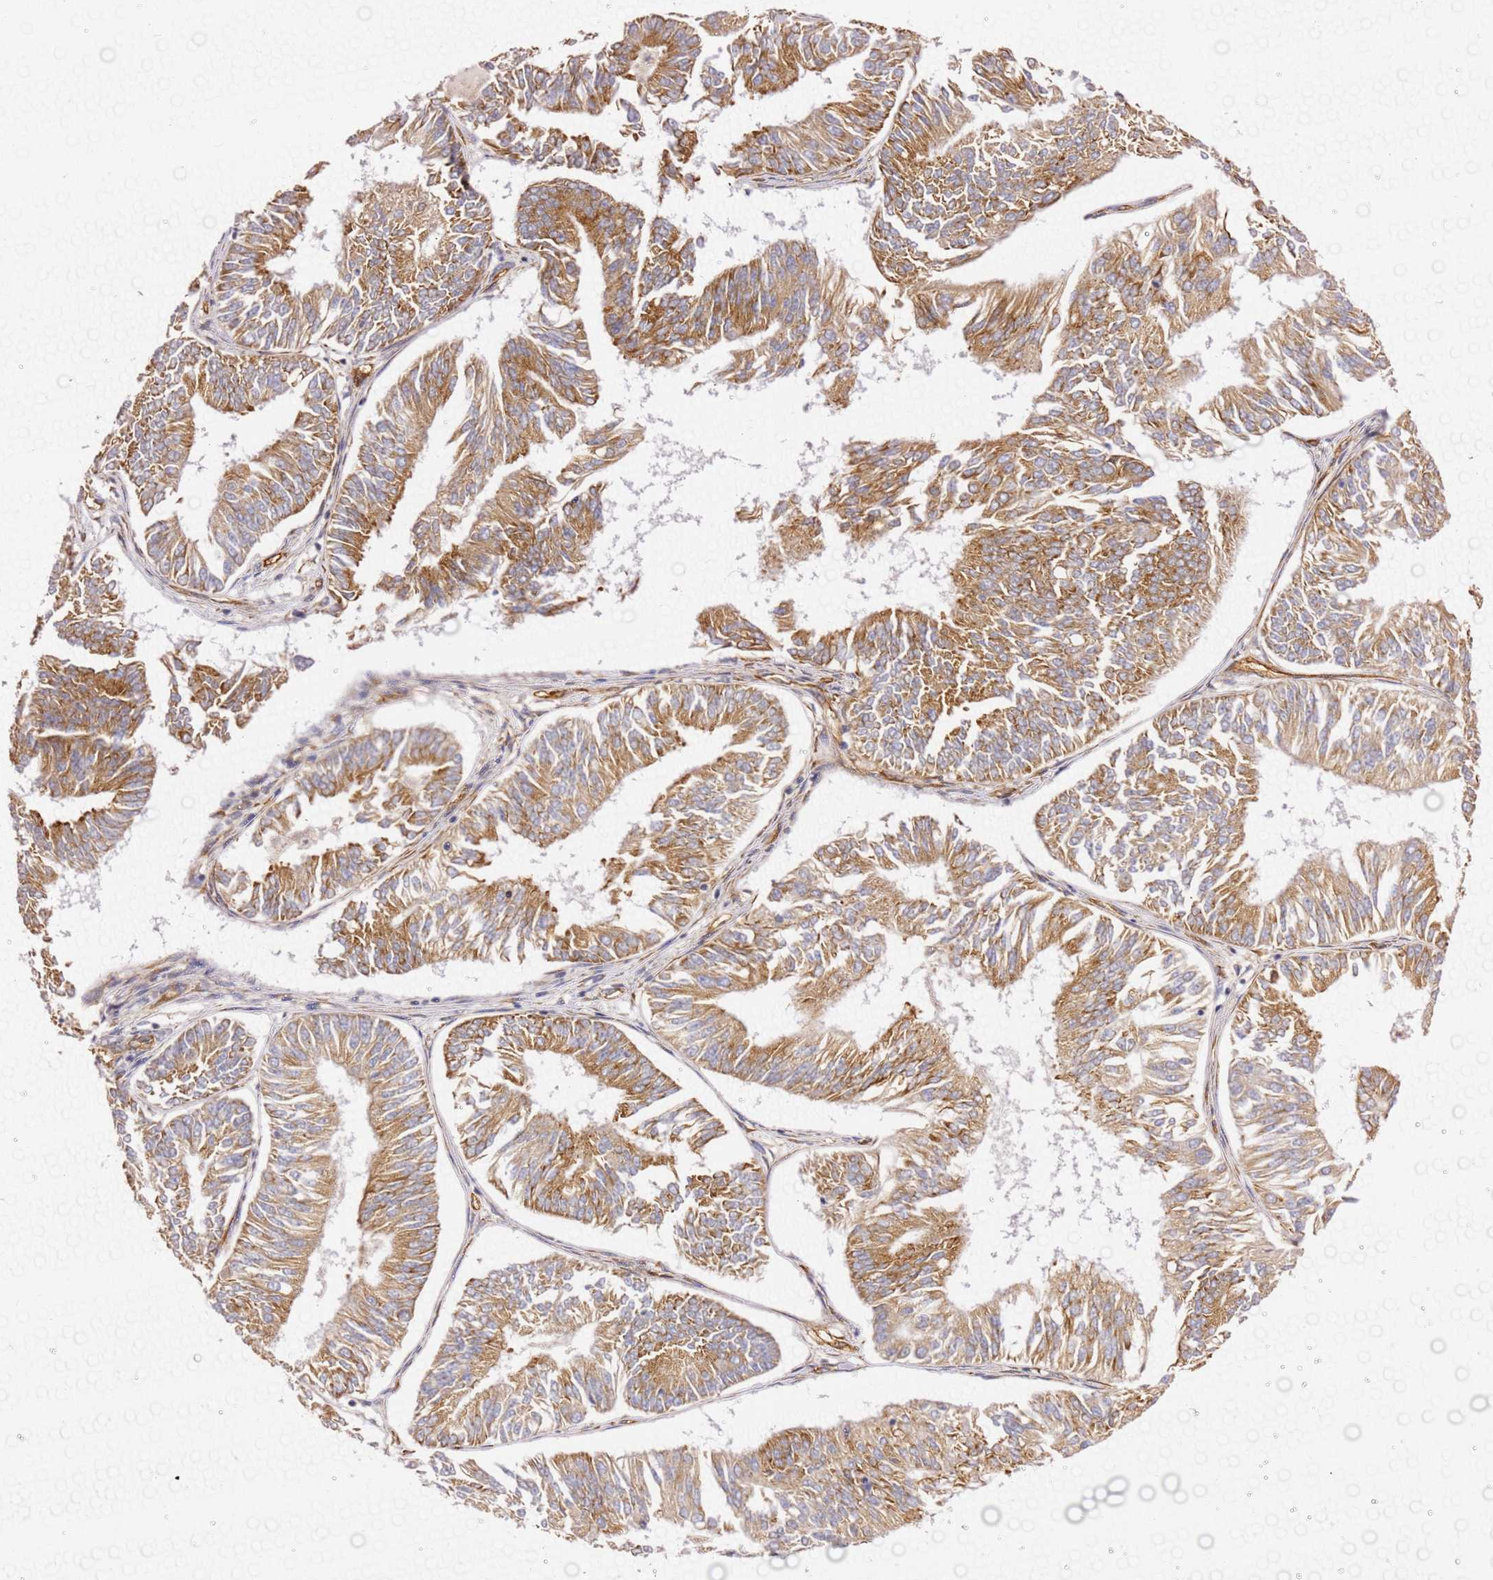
{"staining": {"intensity": "moderate", "quantity": ">75%", "location": "cytoplasmic/membranous"}, "tissue": "endometrial cancer", "cell_type": "Tumor cells", "image_type": "cancer", "snomed": [{"axis": "morphology", "description": "Adenocarcinoma, NOS"}, {"axis": "topography", "description": "Endometrium"}], "caption": "Tumor cells reveal medium levels of moderate cytoplasmic/membranous staining in approximately >75% of cells in endometrial cancer (adenocarcinoma).", "gene": "KIF7", "patient": {"sex": "female", "age": 58}}